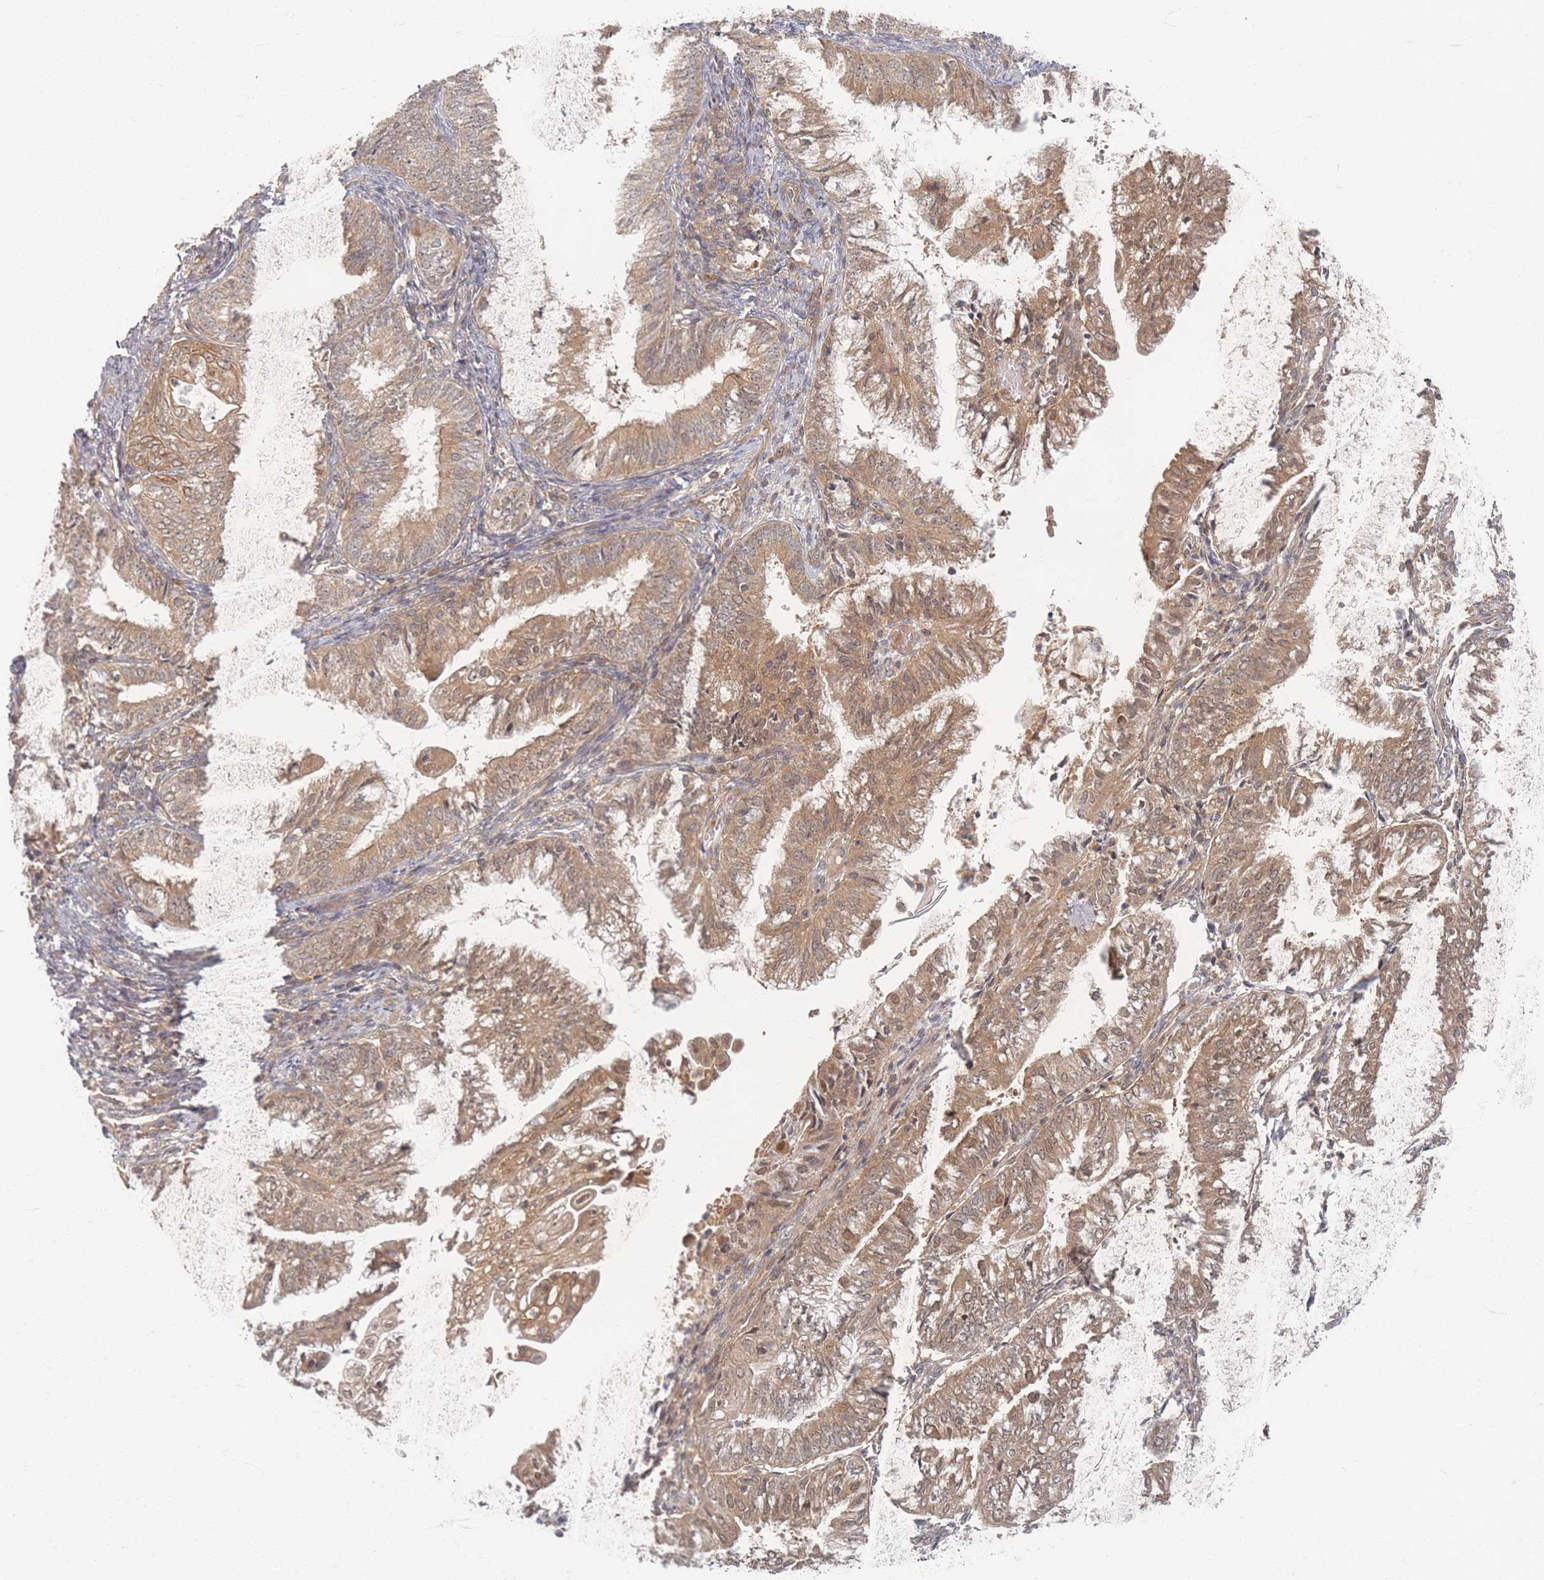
{"staining": {"intensity": "moderate", "quantity": ">75%", "location": "cytoplasmic/membranous"}, "tissue": "endometrial cancer", "cell_type": "Tumor cells", "image_type": "cancer", "snomed": [{"axis": "morphology", "description": "Adenocarcinoma, NOS"}, {"axis": "topography", "description": "Endometrium"}], "caption": "Approximately >75% of tumor cells in endometrial cancer show moderate cytoplasmic/membranous protein expression as visualized by brown immunohistochemical staining.", "gene": "PSMD9", "patient": {"sex": "female", "age": 55}}